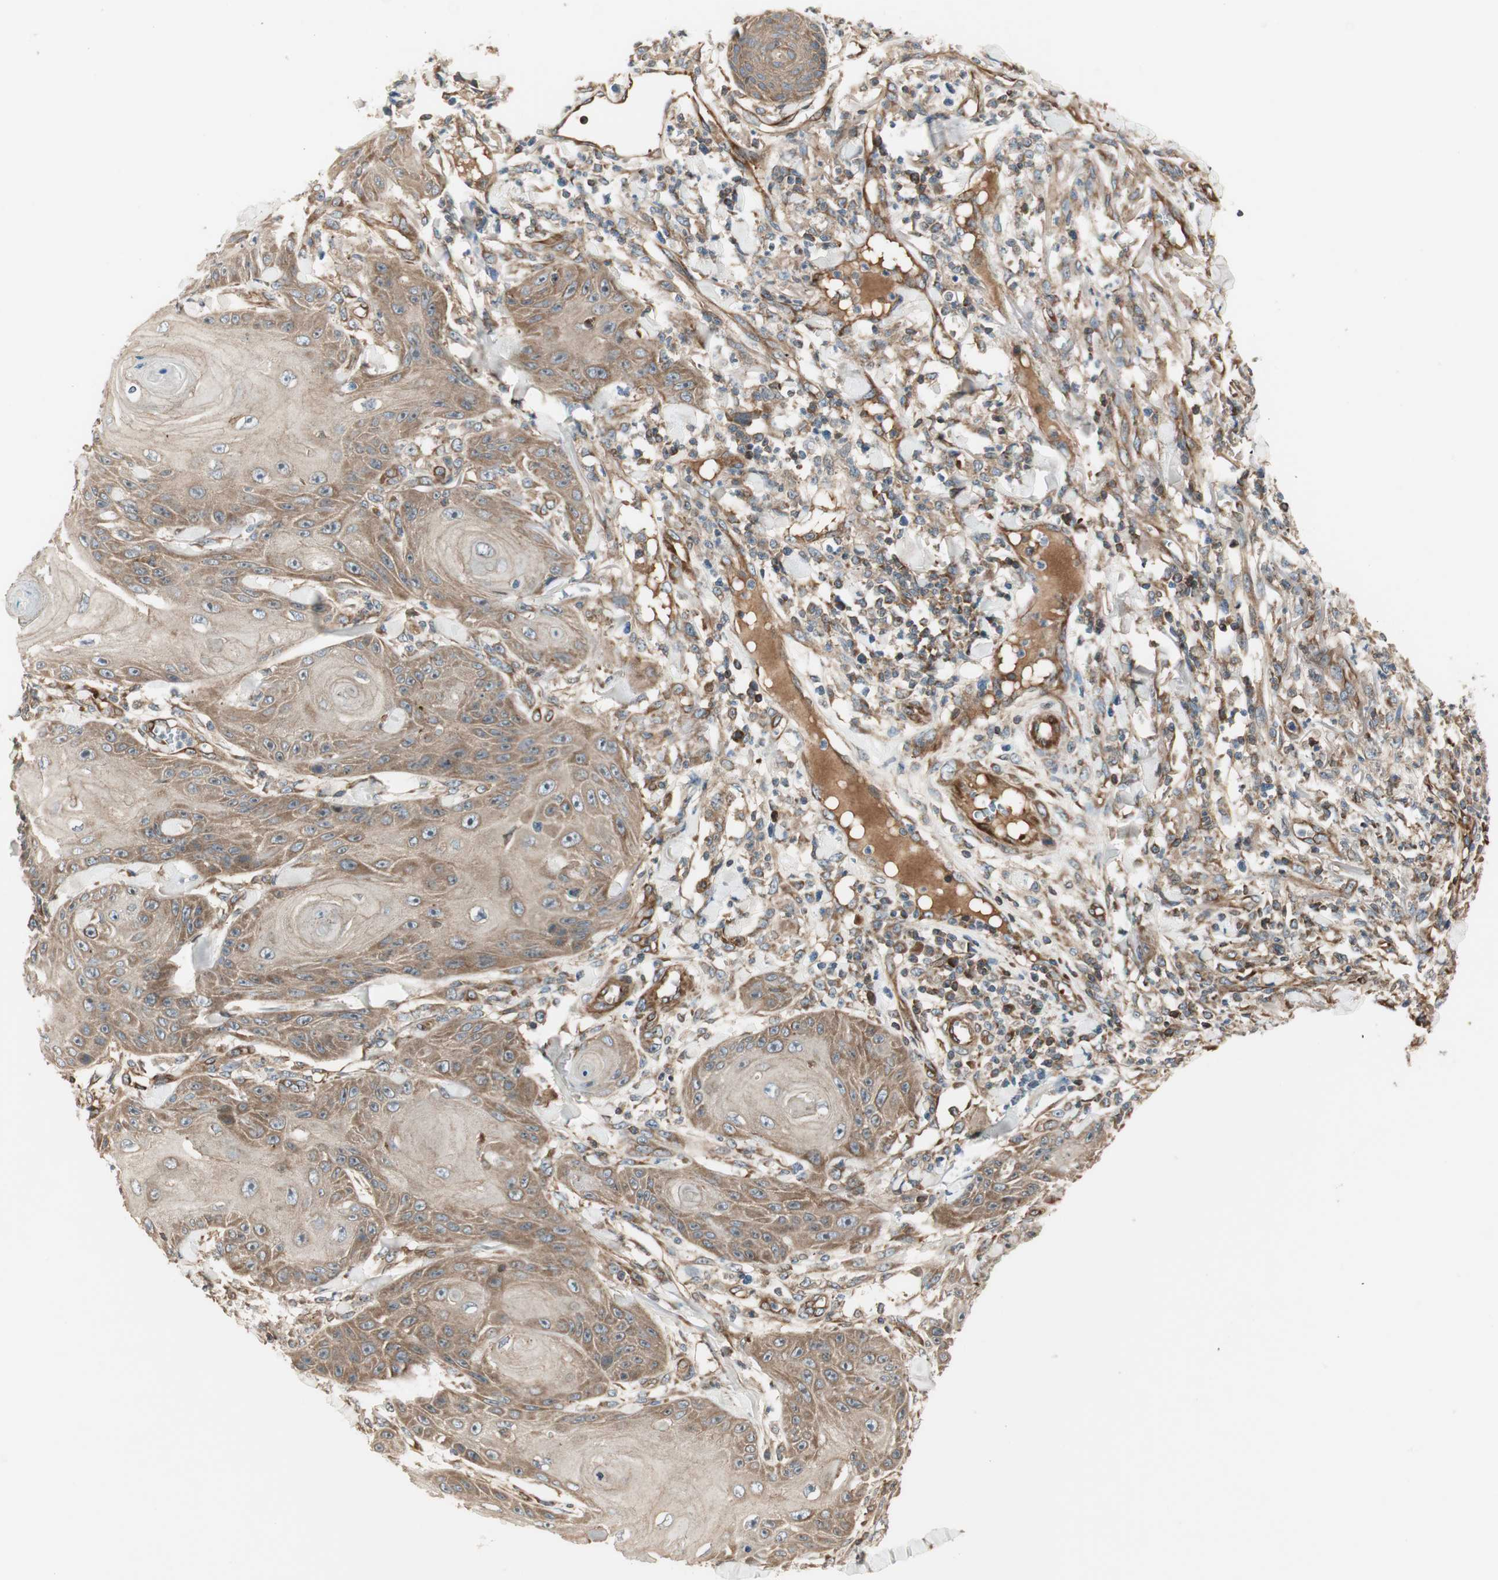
{"staining": {"intensity": "moderate", "quantity": ">75%", "location": "cytoplasmic/membranous"}, "tissue": "skin cancer", "cell_type": "Tumor cells", "image_type": "cancer", "snomed": [{"axis": "morphology", "description": "Squamous cell carcinoma, NOS"}, {"axis": "topography", "description": "Skin"}], "caption": "Immunohistochemical staining of human squamous cell carcinoma (skin) reveals medium levels of moderate cytoplasmic/membranous positivity in approximately >75% of tumor cells. (brown staining indicates protein expression, while blue staining denotes nuclei).", "gene": "CTTNBP2NL", "patient": {"sex": "female", "age": 78}}